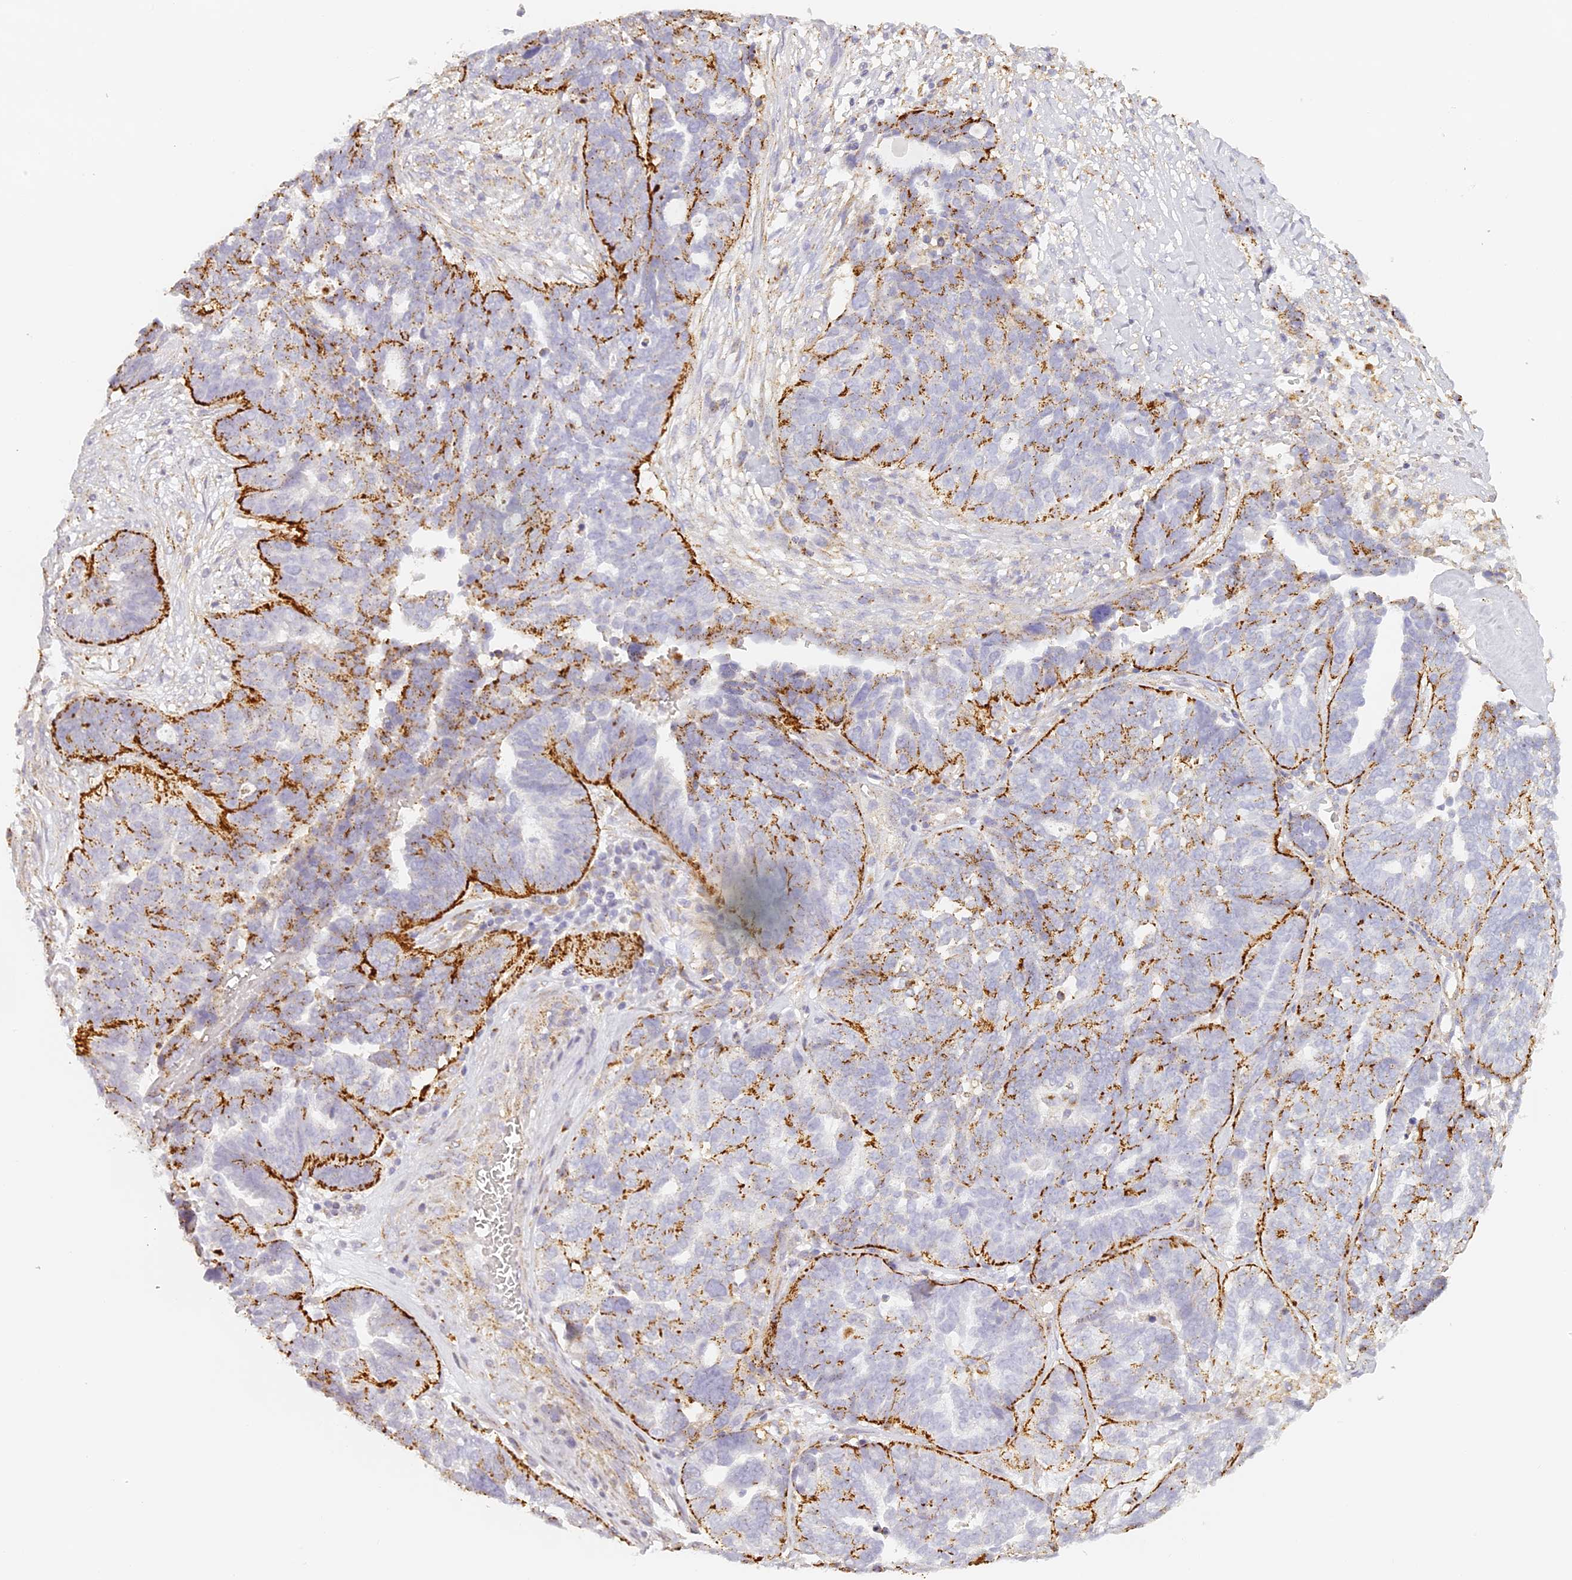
{"staining": {"intensity": "moderate", "quantity": "<25%", "location": "cytoplasmic/membranous"}, "tissue": "ovarian cancer", "cell_type": "Tumor cells", "image_type": "cancer", "snomed": [{"axis": "morphology", "description": "Cystadenocarcinoma, serous, NOS"}, {"axis": "topography", "description": "Ovary"}], "caption": "Moderate cytoplasmic/membranous protein staining is present in approximately <25% of tumor cells in ovarian cancer (serous cystadenocarcinoma).", "gene": "LAMP2", "patient": {"sex": "female", "age": 59}}